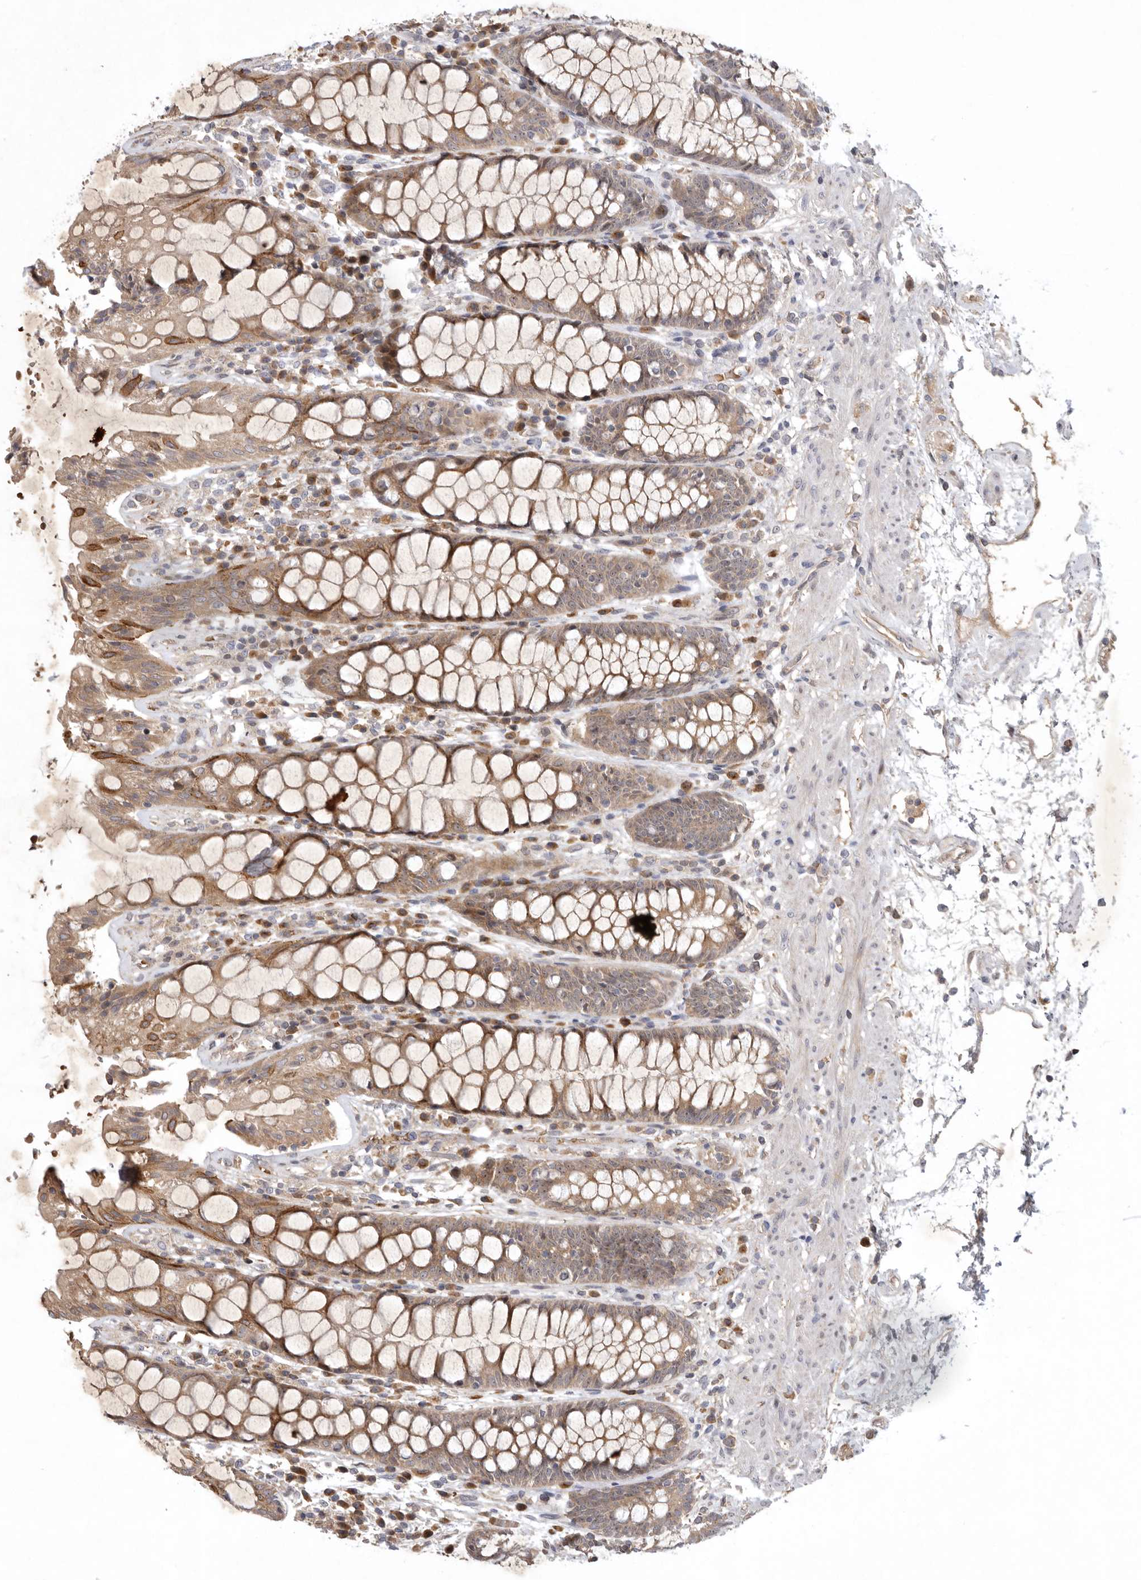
{"staining": {"intensity": "moderate", "quantity": ">75%", "location": "cytoplasmic/membranous"}, "tissue": "rectum", "cell_type": "Glandular cells", "image_type": "normal", "snomed": [{"axis": "morphology", "description": "Normal tissue, NOS"}, {"axis": "topography", "description": "Rectum"}], "caption": "Immunohistochemical staining of benign rectum exhibits medium levels of moderate cytoplasmic/membranous expression in approximately >75% of glandular cells. The protein of interest is stained brown, and the nuclei are stained in blue (DAB IHC with brightfield microscopy, high magnification).", "gene": "KIF2B", "patient": {"sex": "male", "age": 64}}